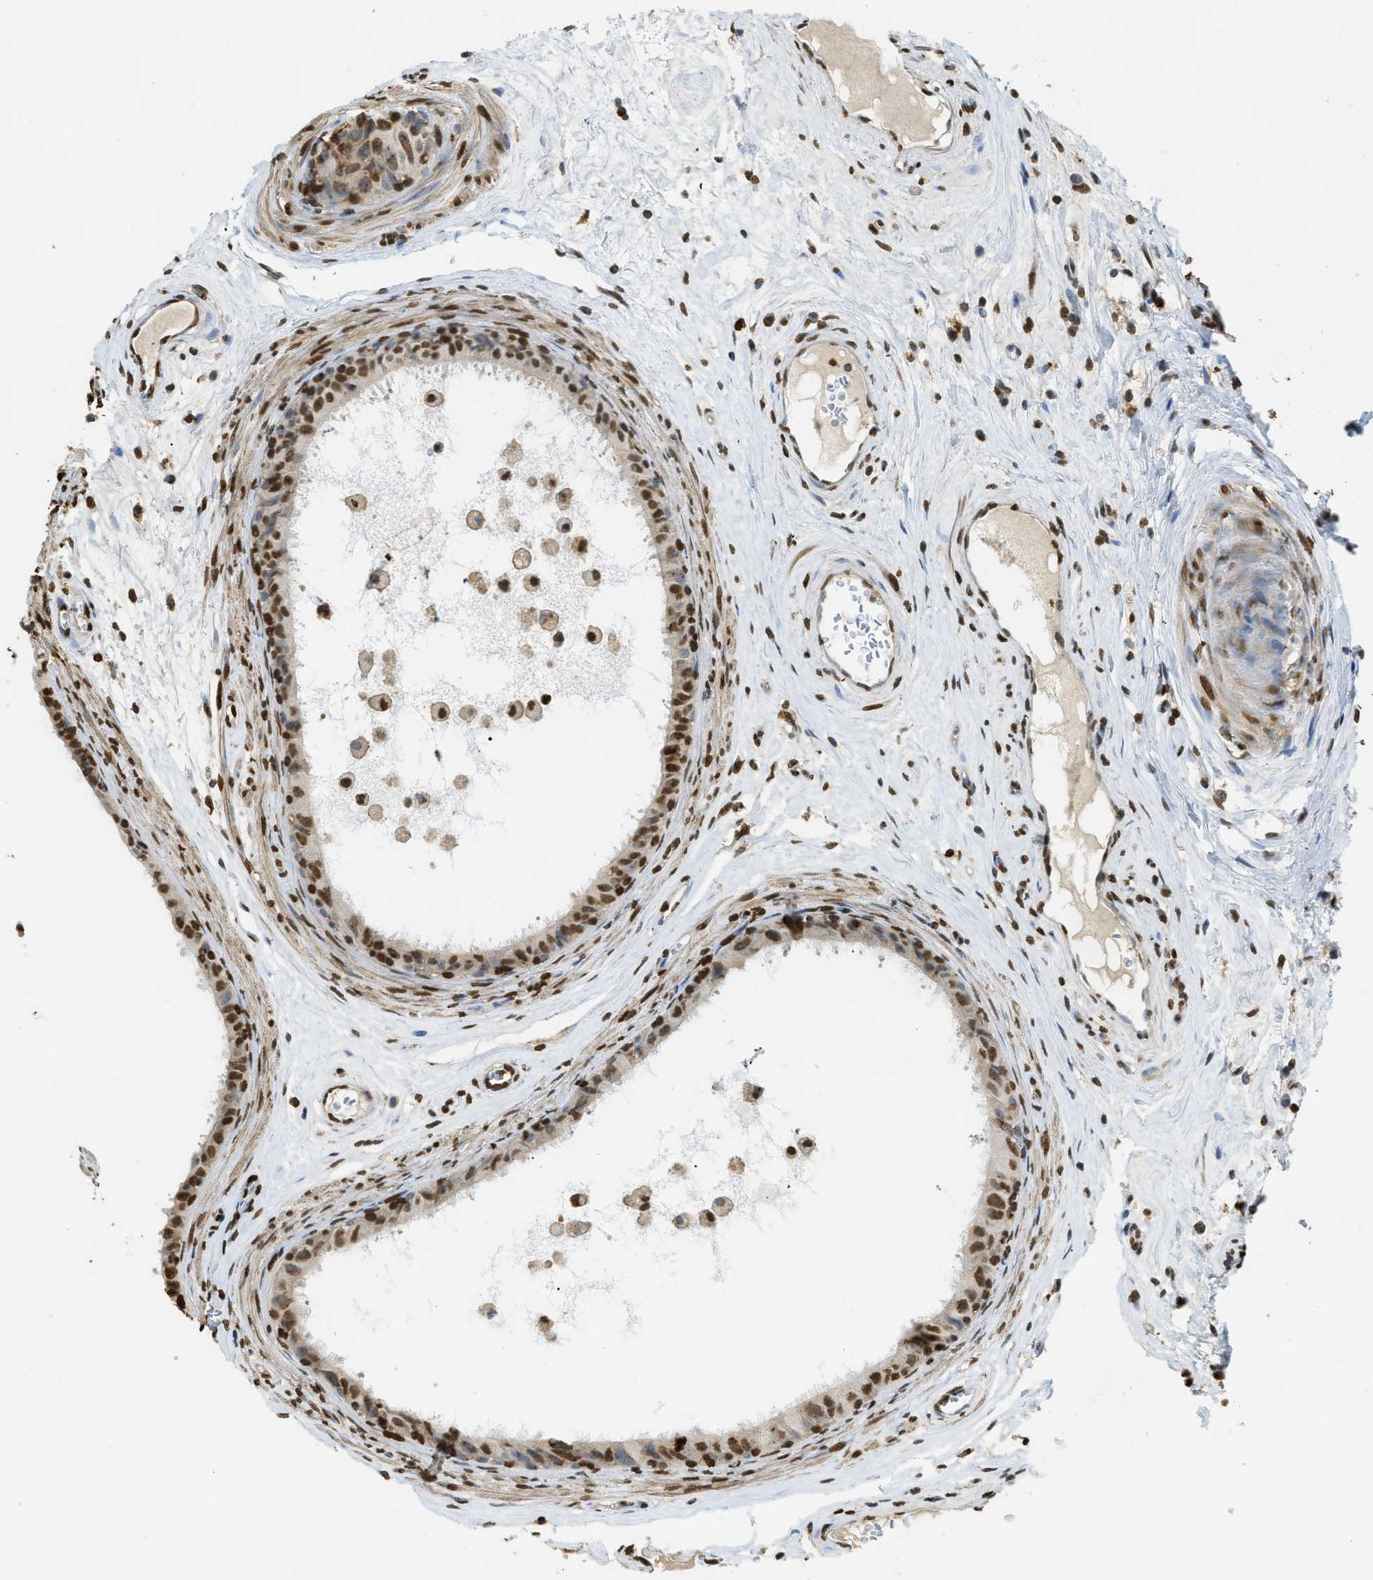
{"staining": {"intensity": "strong", "quantity": ">75%", "location": "nuclear"}, "tissue": "epididymis", "cell_type": "Glandular cells", "image_type": "normal", "snomed": [{"axis": "morphology", "description": "Normal tissue, NOS"}, {"axis": "morphology", "description": "Inflammation, NOS"}, {"axis": "topography", "description": "Epididymis"}], "caption": "Protein analysis of normal epididymis reveals strong nuclear staining in approximately >75% of glandular cells. (Stains: DAB in brown, nuclei in blue, Microscopy: brightfield microscopy at high magnification).", "gene": "NR5A2", "patient": {"sex": "male", "age": 85}}